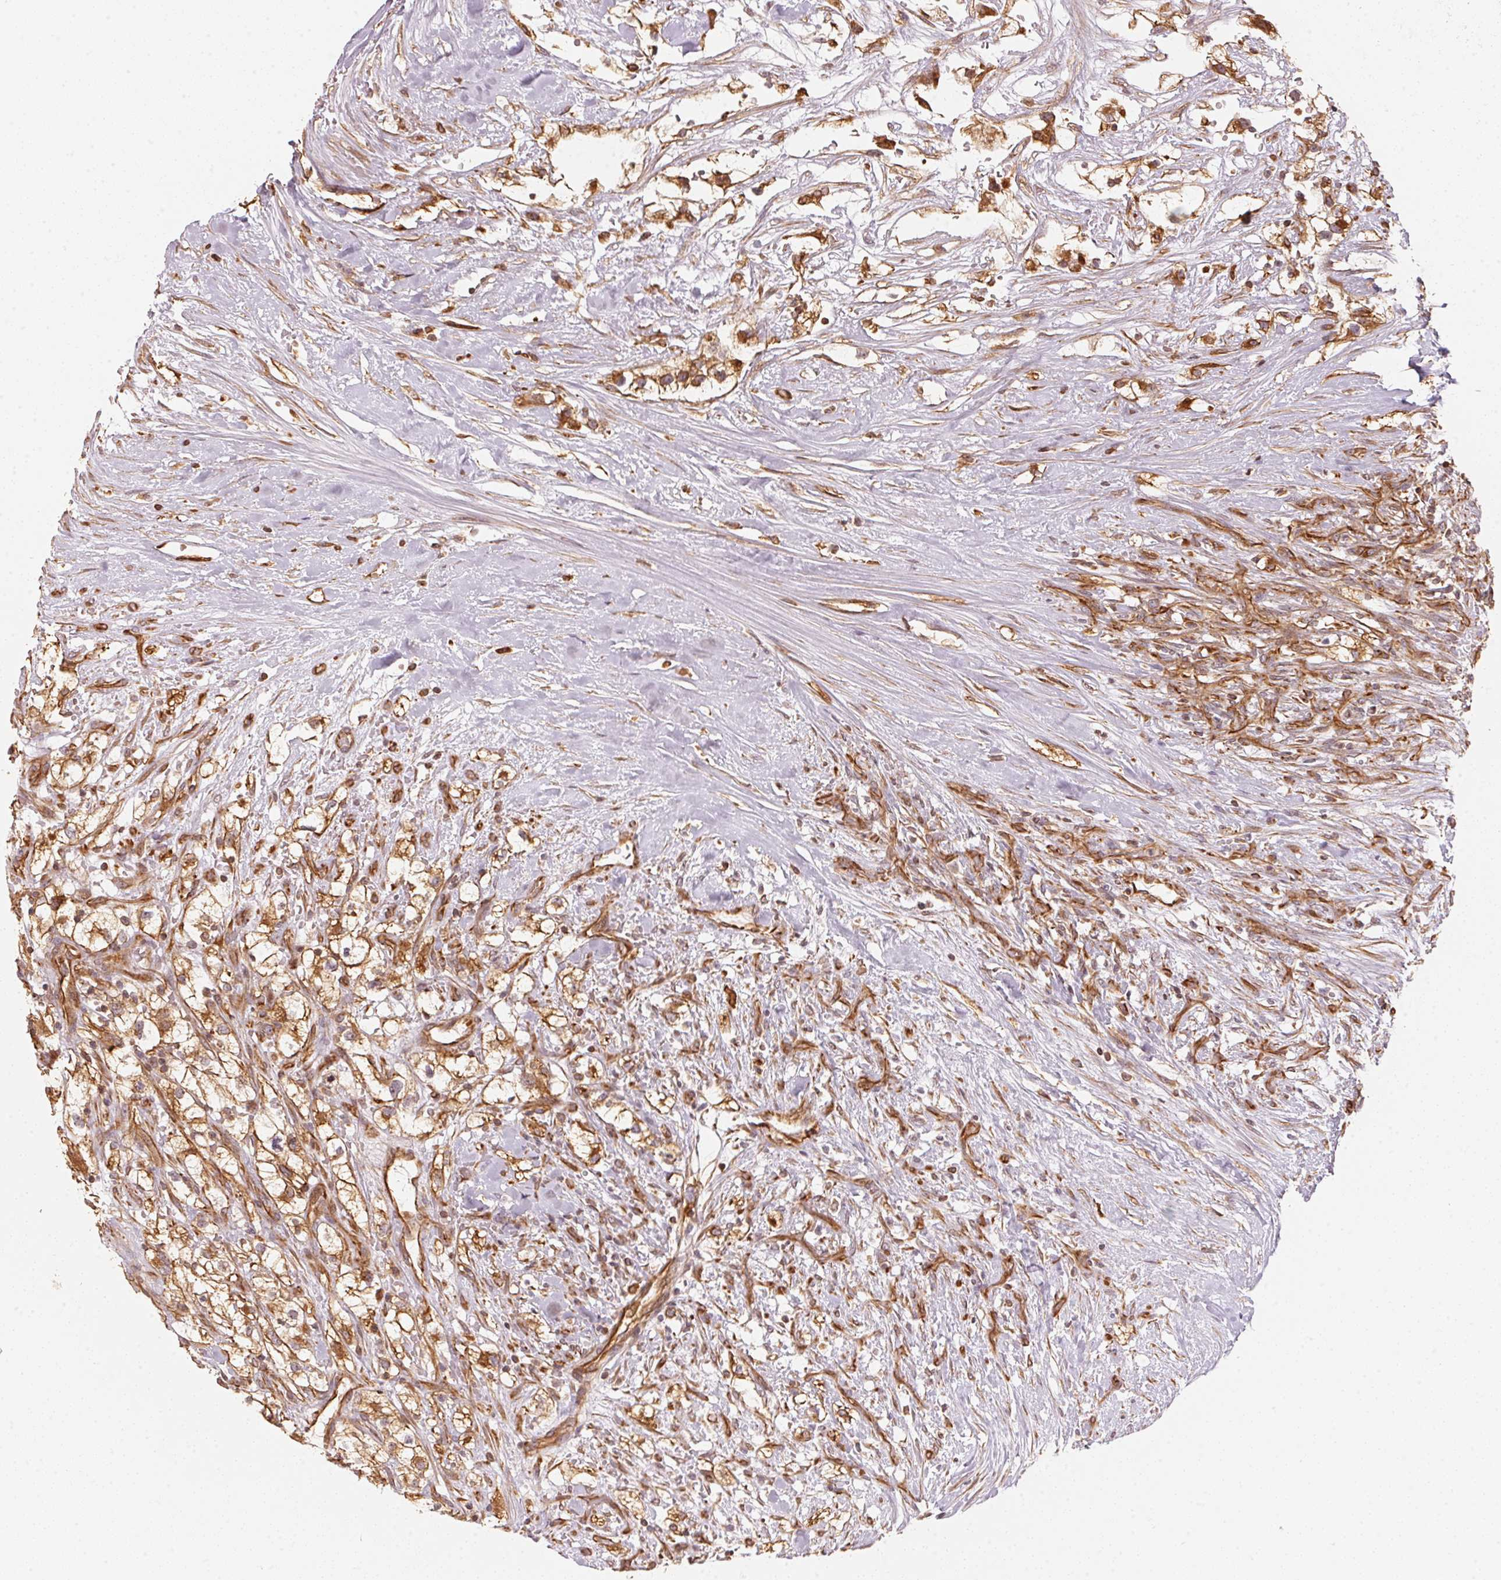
{"staining": {"intensity": "moderate", "quantity": ">75%", "location": "cytoplasmic/membranous"}, "tissue": "renal cancer", "cell_type": "Tumor cells", "image_type": "cancer", "snomed": [{"axis": "morphology", "description": "Adenocarcinoma, NOS"}, {"axis": "topography", "description": "Kidney"}], "caption": "An image showing moderate cytoplasmic/membranous expression in about >75% of tumor cells in renal cancer (adenocarcinoma), as visualized by brown immunohistochemical staining.", "gene": "FOXR2", "patient": {"sex": "male", "age": 59}}